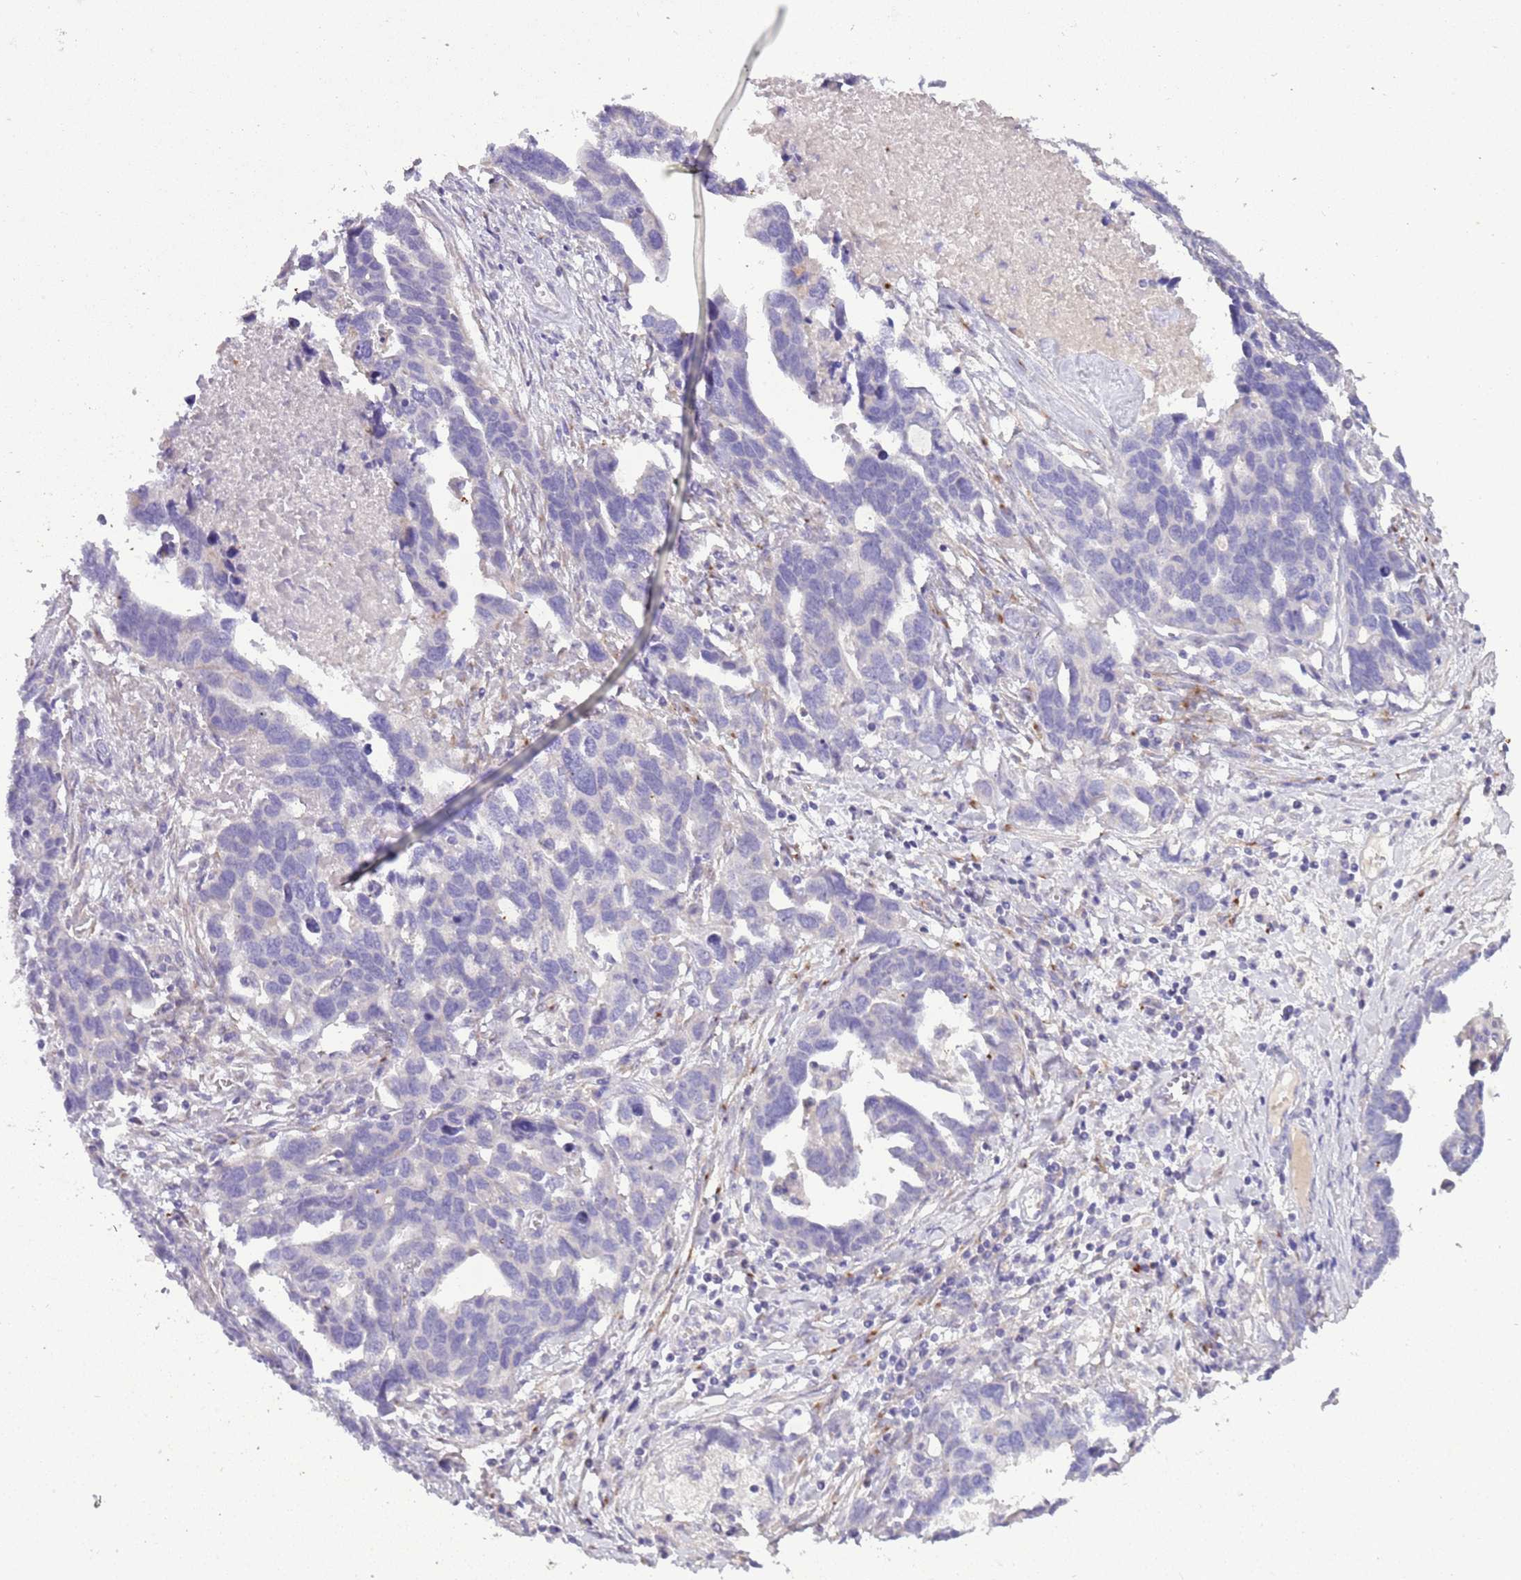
{"staining": {"intensity": "negative", "quantity": "none", "location": "none"}, "tissue": "ovarian cancer", "cell_type": "Tumor cells", "image_type": "cancer", "snomed": [{"axis": "morphology", "description": "Cystadenocarcinoma, serous, NOS"}, {"axis": "topography", "description": "Ovary"}], "caption": "Ovarian cancer stained for a protein using immunohistochemistry (IHC) exhibits no expression tumor cells.", "gene": "CFAP73", "patient": {"sex": "female", "age": 54}}